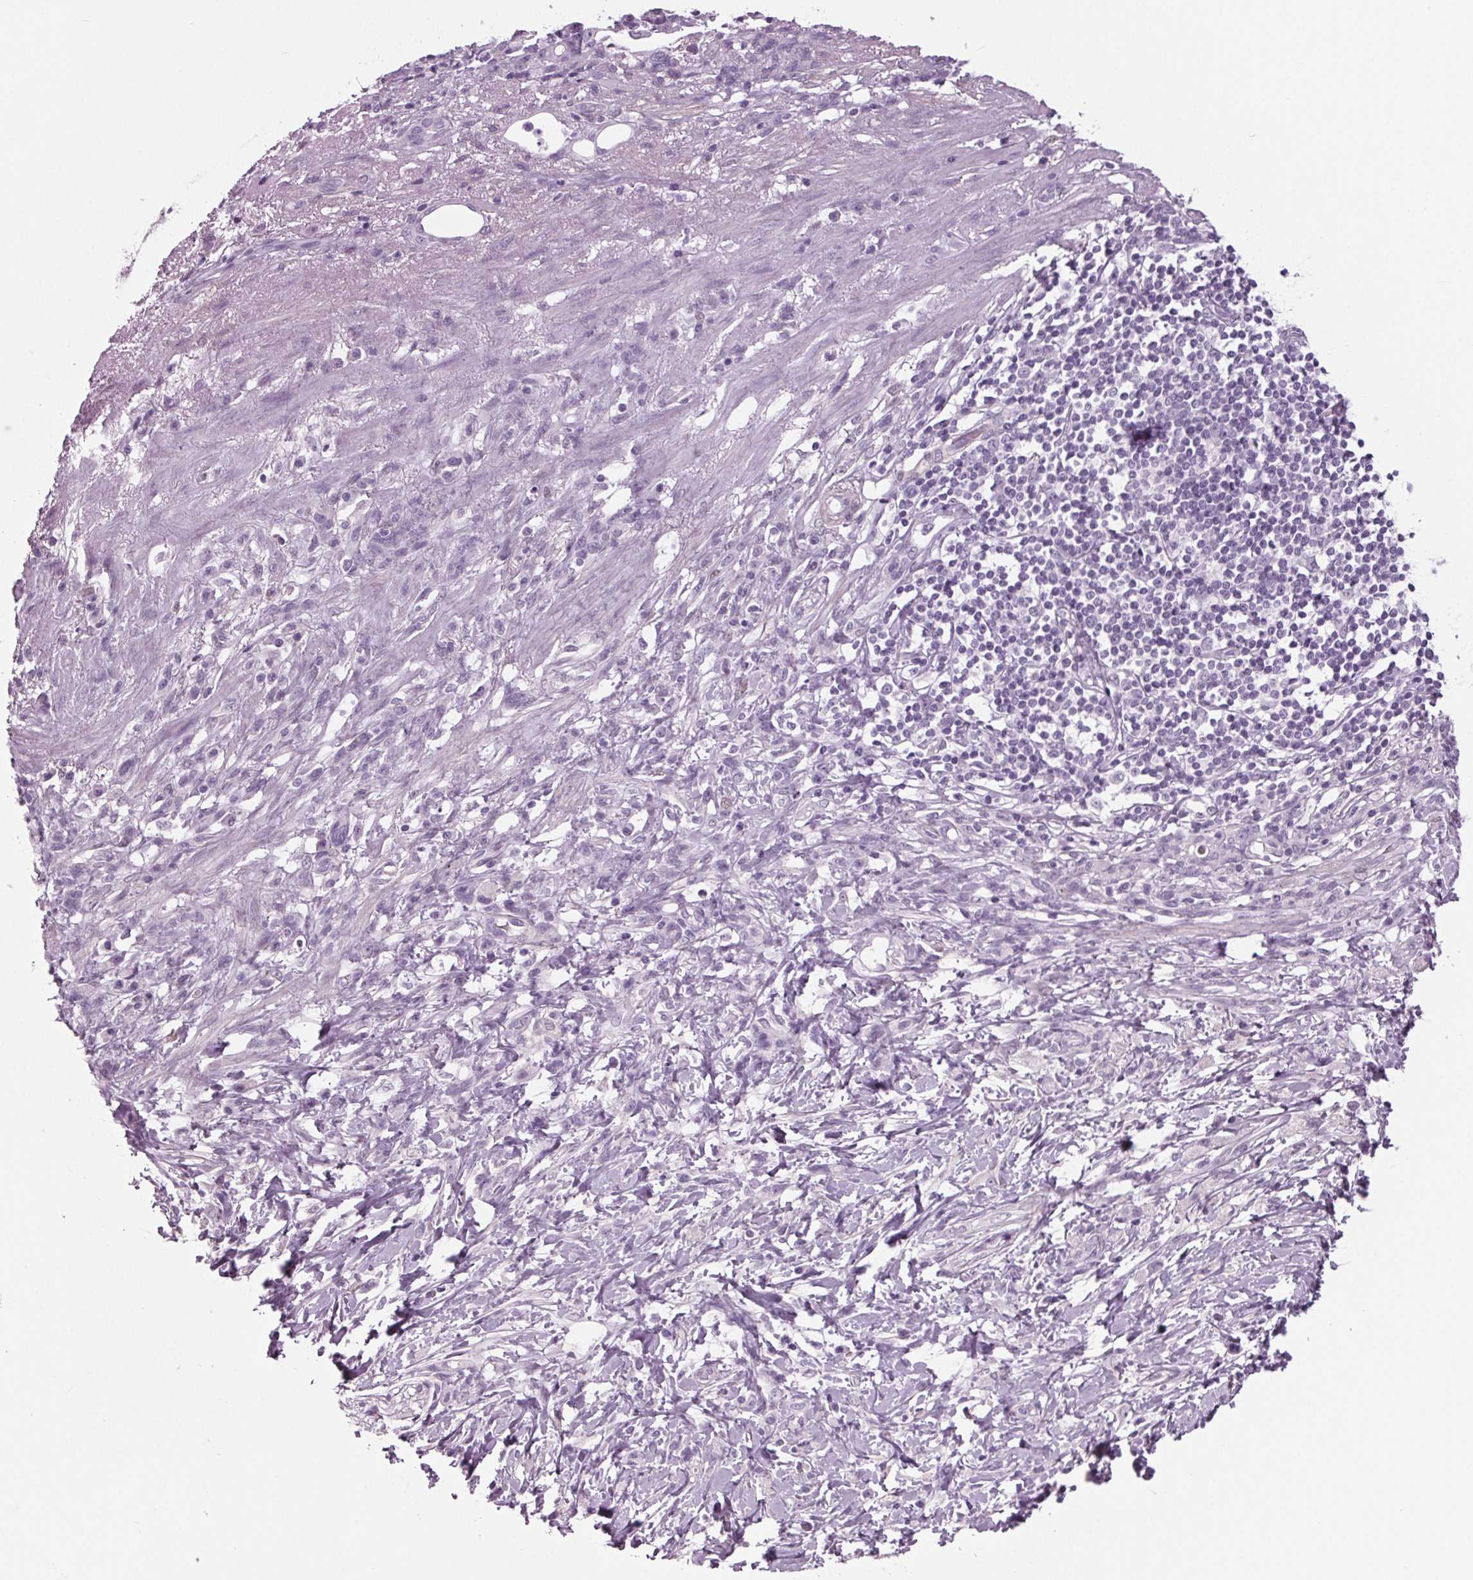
{"staining": {"intensity": "negative", "quantity": "none", "location": "none"}, "tissue": "stomach cancer", "cell_type": "Tumor cells", "image_type": "cancer", "snomed": [{"axis": "morphology", "description": "Adenocarcinoma, NOS"}, {"axis": "topography", "description": "Stomach"}], "caption": "High power microscopy photomicrograph of an immunohistochemistry micrograph of stomach adenocarcinoma, revealing no significant expression in tumor cells.", "gene": "BHLHE22", "patient": {"sex": "female", "age": 84}}